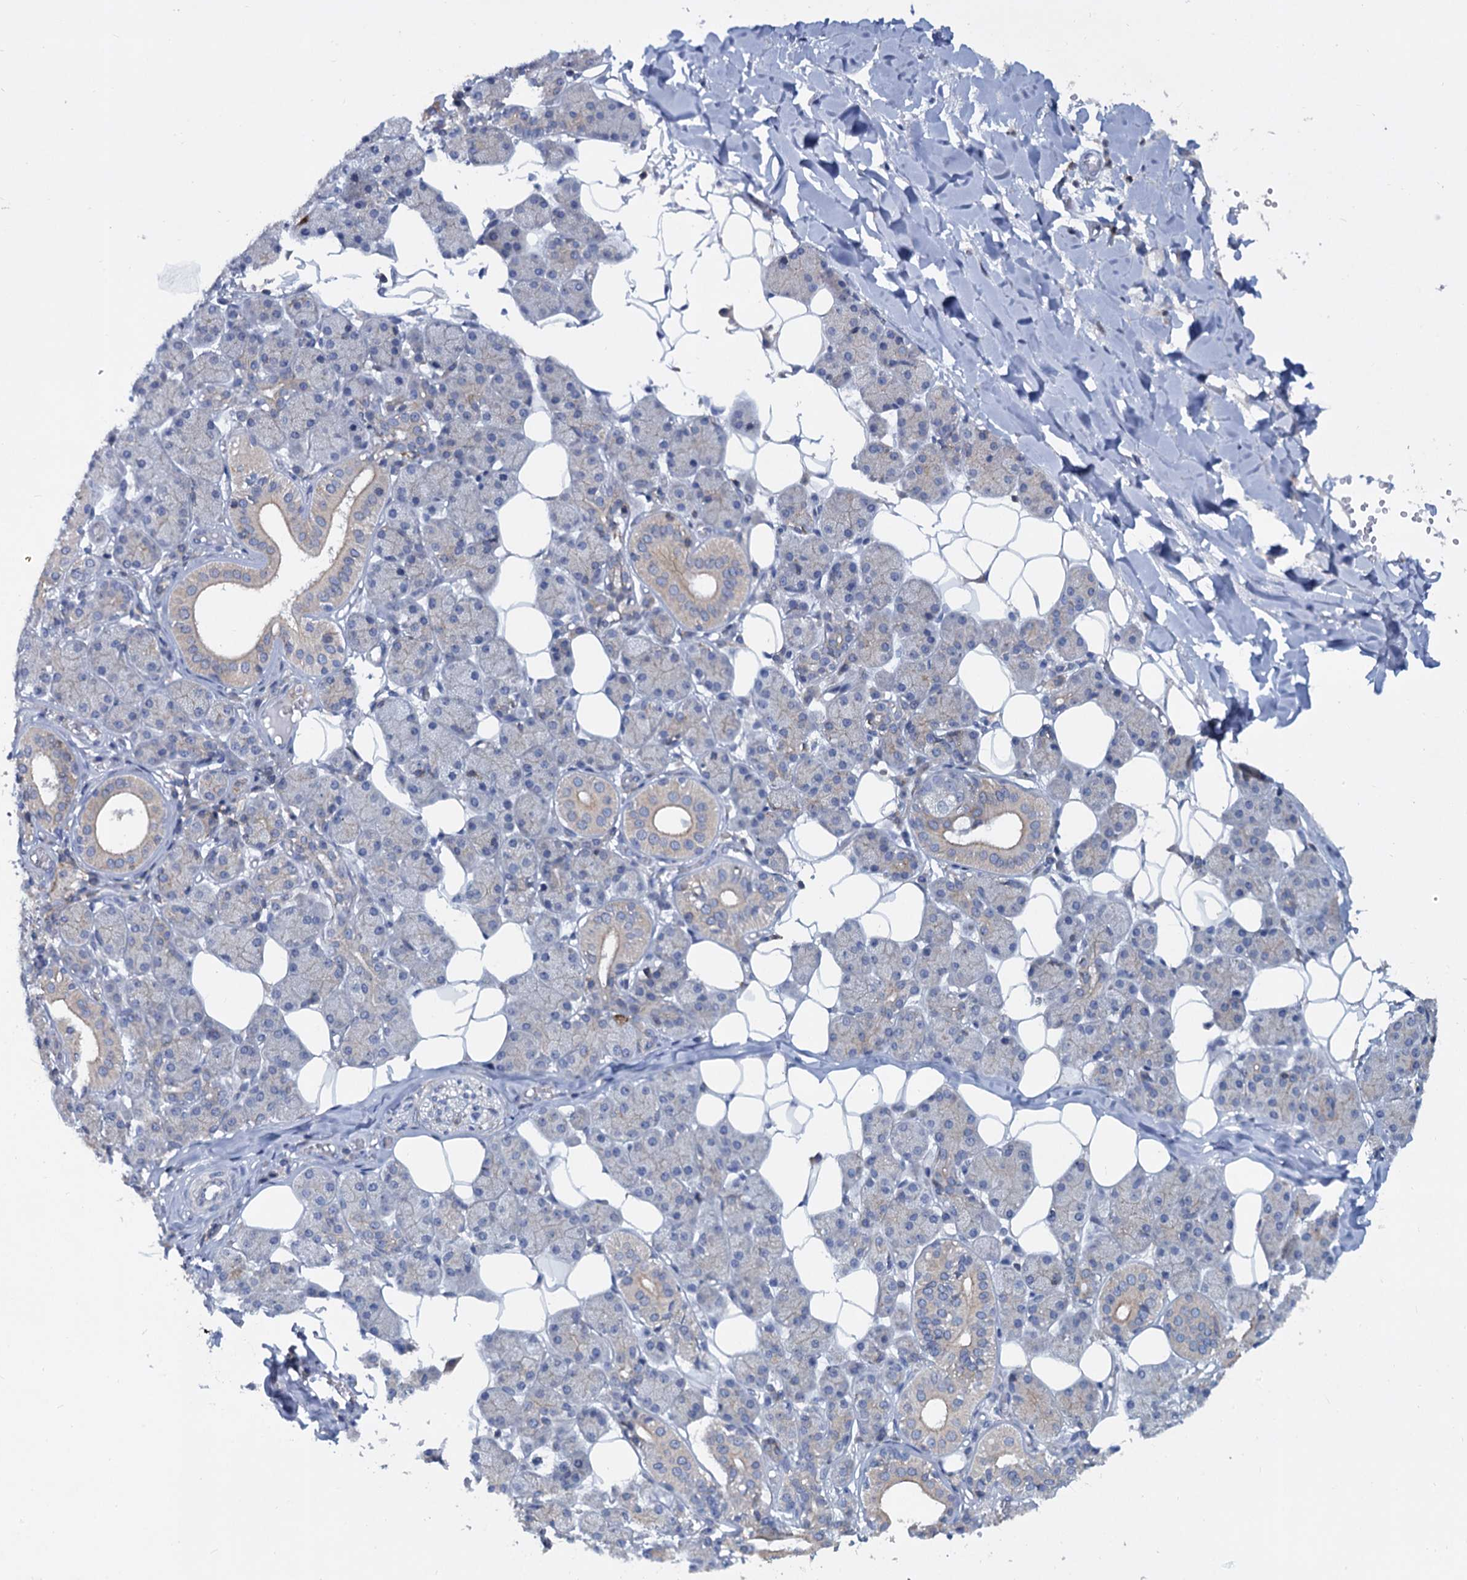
{"staining": {"intensity": "moderate", "quantity": "25%-75%", "location": "cytoplasmic/membranous"}, "tissue": "salivary gland", "cell_type": "Glandular cells", "image_type": "normal", "snomed": [{"axis": "morphology", "description": "Normal tissue, NOS"}, {"axis": "topography", "description": "Salivary gland"}], "caption": "An image of salivary gland stained for a protein shows moderate cytoplasmic/membranous brown staining in glandular cells. (DAB (3,3'-diaminobenzidine) IHC with brightfield microscopy, high magnification).", "gene": "LRCH4", "patient": {"sex": "female", "age": 33}}